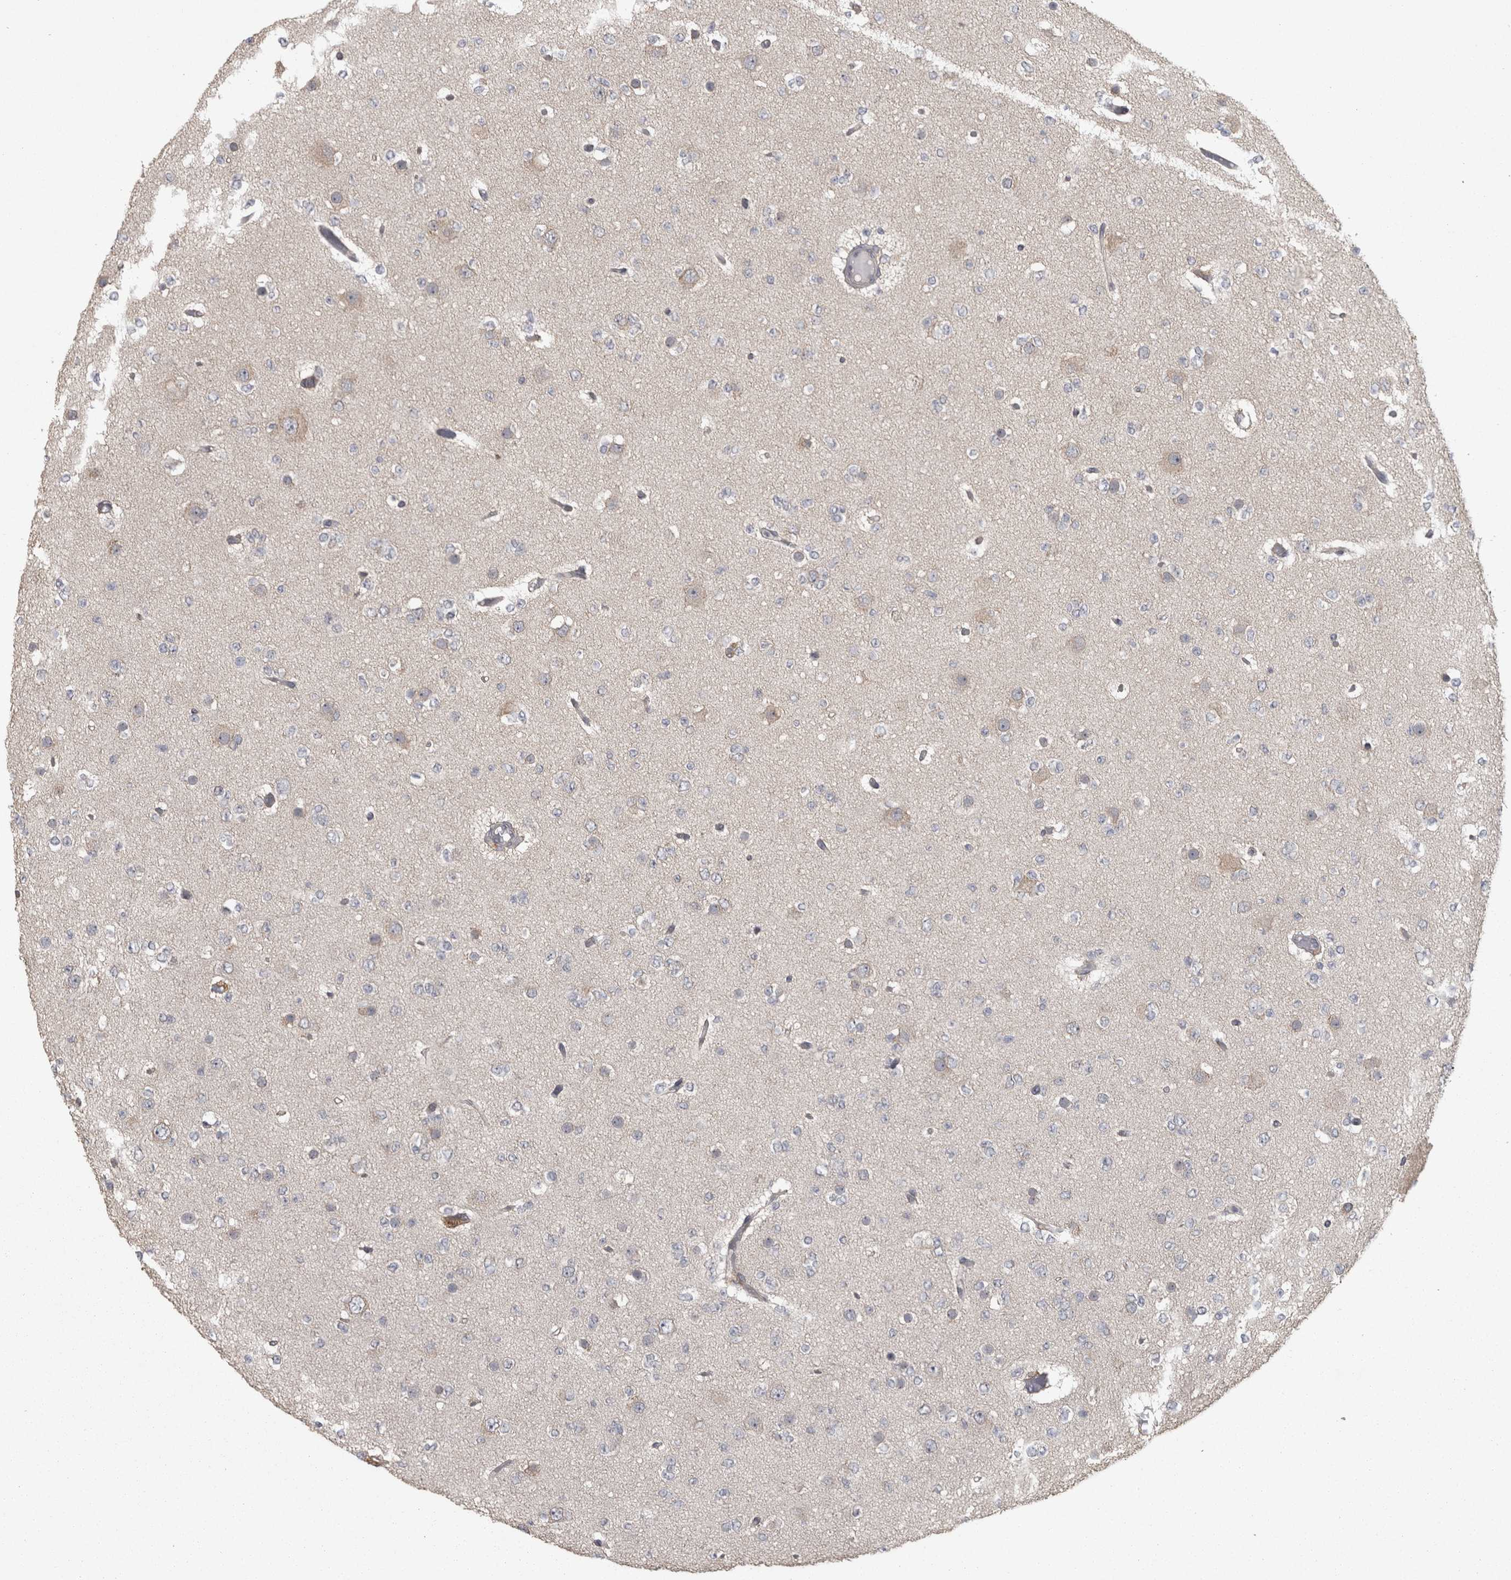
{"staining": {"intensity": "weak", "quantity": "<25%", "location": "cytoplasmic/membranous"}, "tissue": "glioma", "cell_type": "Tumor cells", "image_type": "cancer", "snomed": [{"axis": "morphology", "description": "Glioma, malignant, Low grade"}, {"axis": "topography", "description": "Brain"}], "caption": "This micrograph is of malignant glioma (low-grade) stained with IHC to label a protein in brown with the nuclei are counter-stained blue. There is no staining in tumor cells. (DAB immunohistochemistry visualized using brightfield microscopy, high magnification).", "gene": "RAB29", "patient": {"sex": "female", "age": 22}}